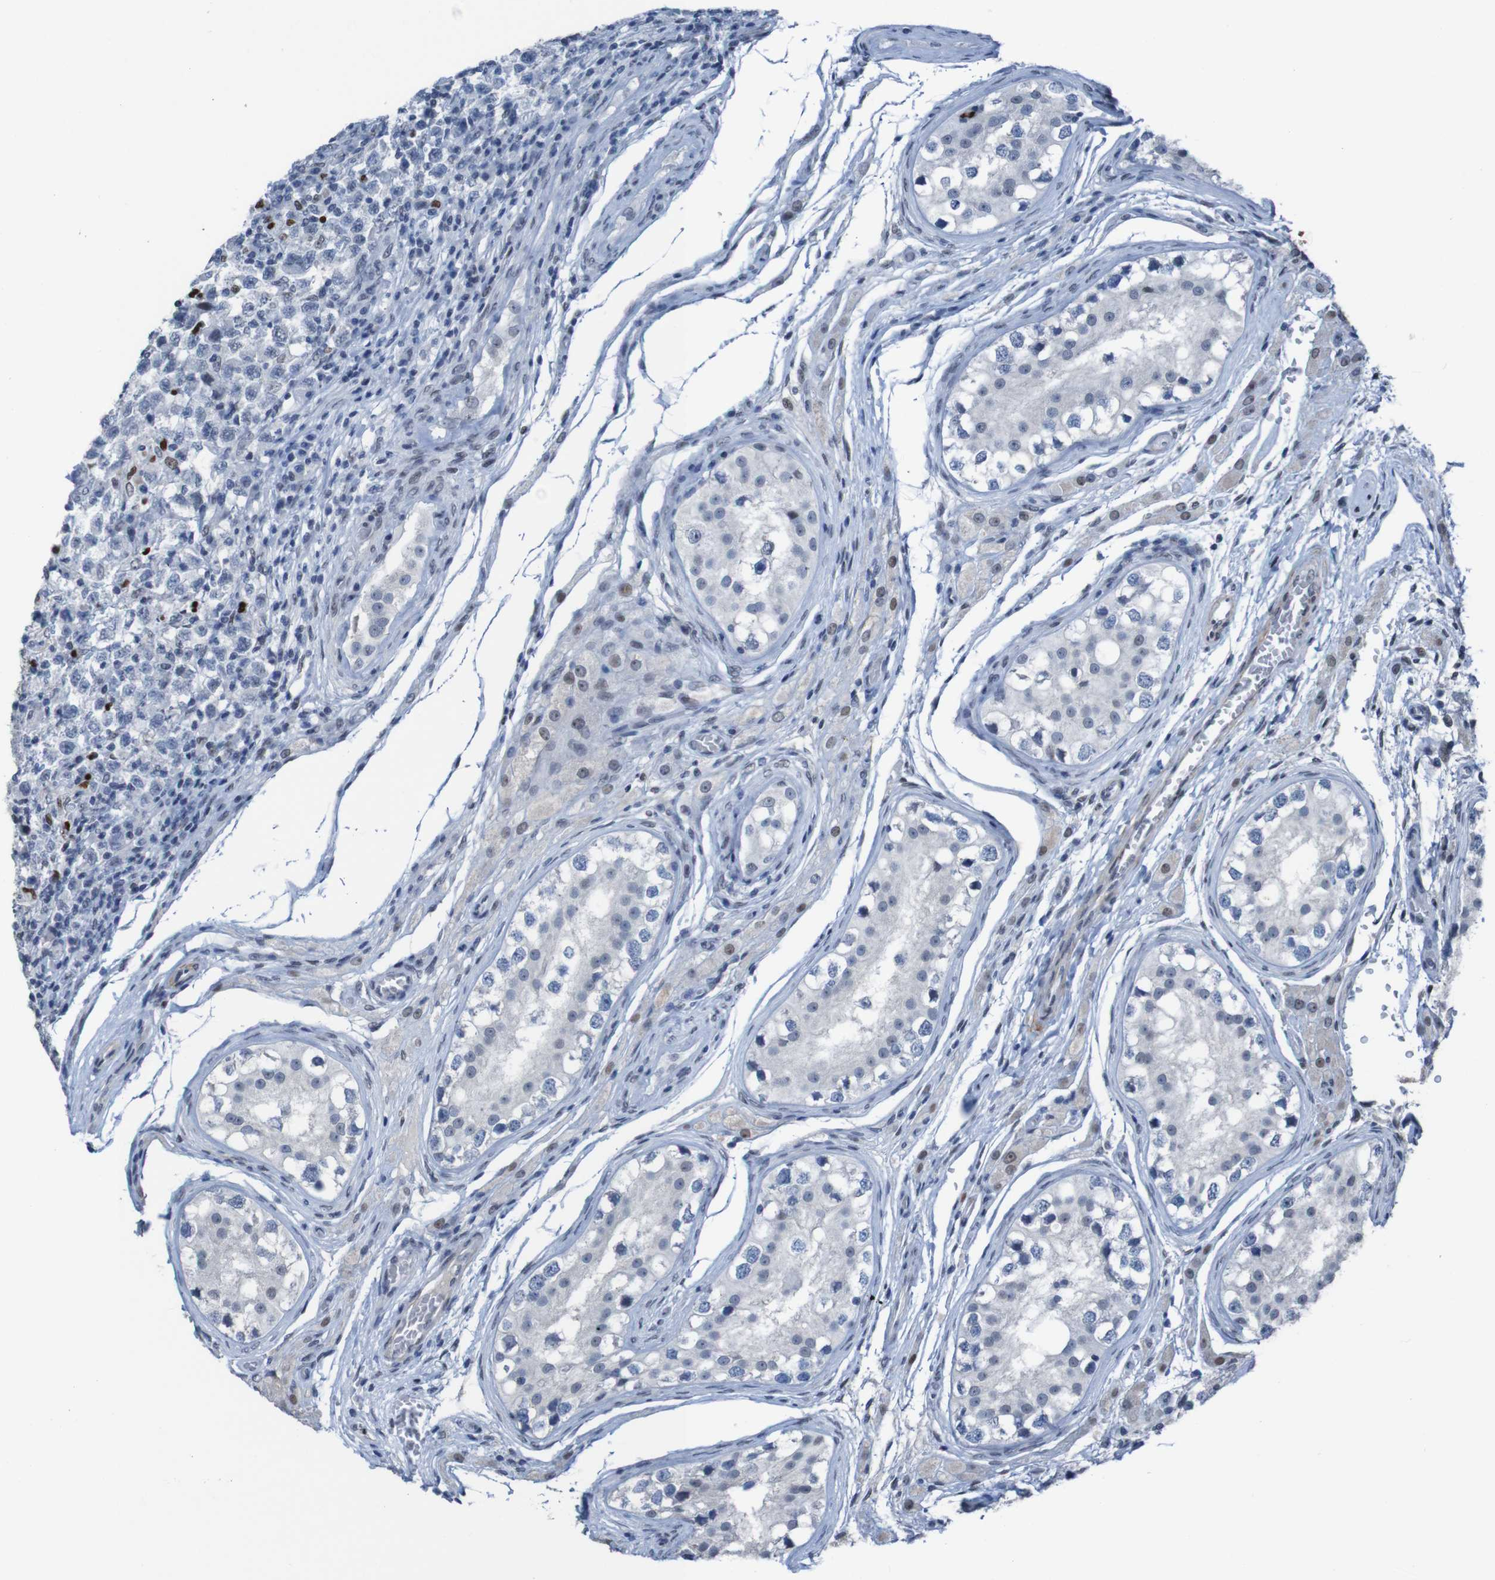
{"staining": {"intensity": "strong", "quantity": "<25%", "location": "nuclear"}, "tissue": "testis cancer", "cell_type": "Tumor cells", "image_type": "cancer", "snomed": [{"axis": "morphology", "description": "Carcinoma, Embryonal, NOS"}, {"axis": "topography", "description": "Testis"}], "caption": "There is medium levels of strong nuclear expression in tumor cells of testis embryonal carcinoma, as demonstrated by immunohistochemical staining (brown color).", "gene": "PHF2", "patient": {"sex": "male", "age": 21}}